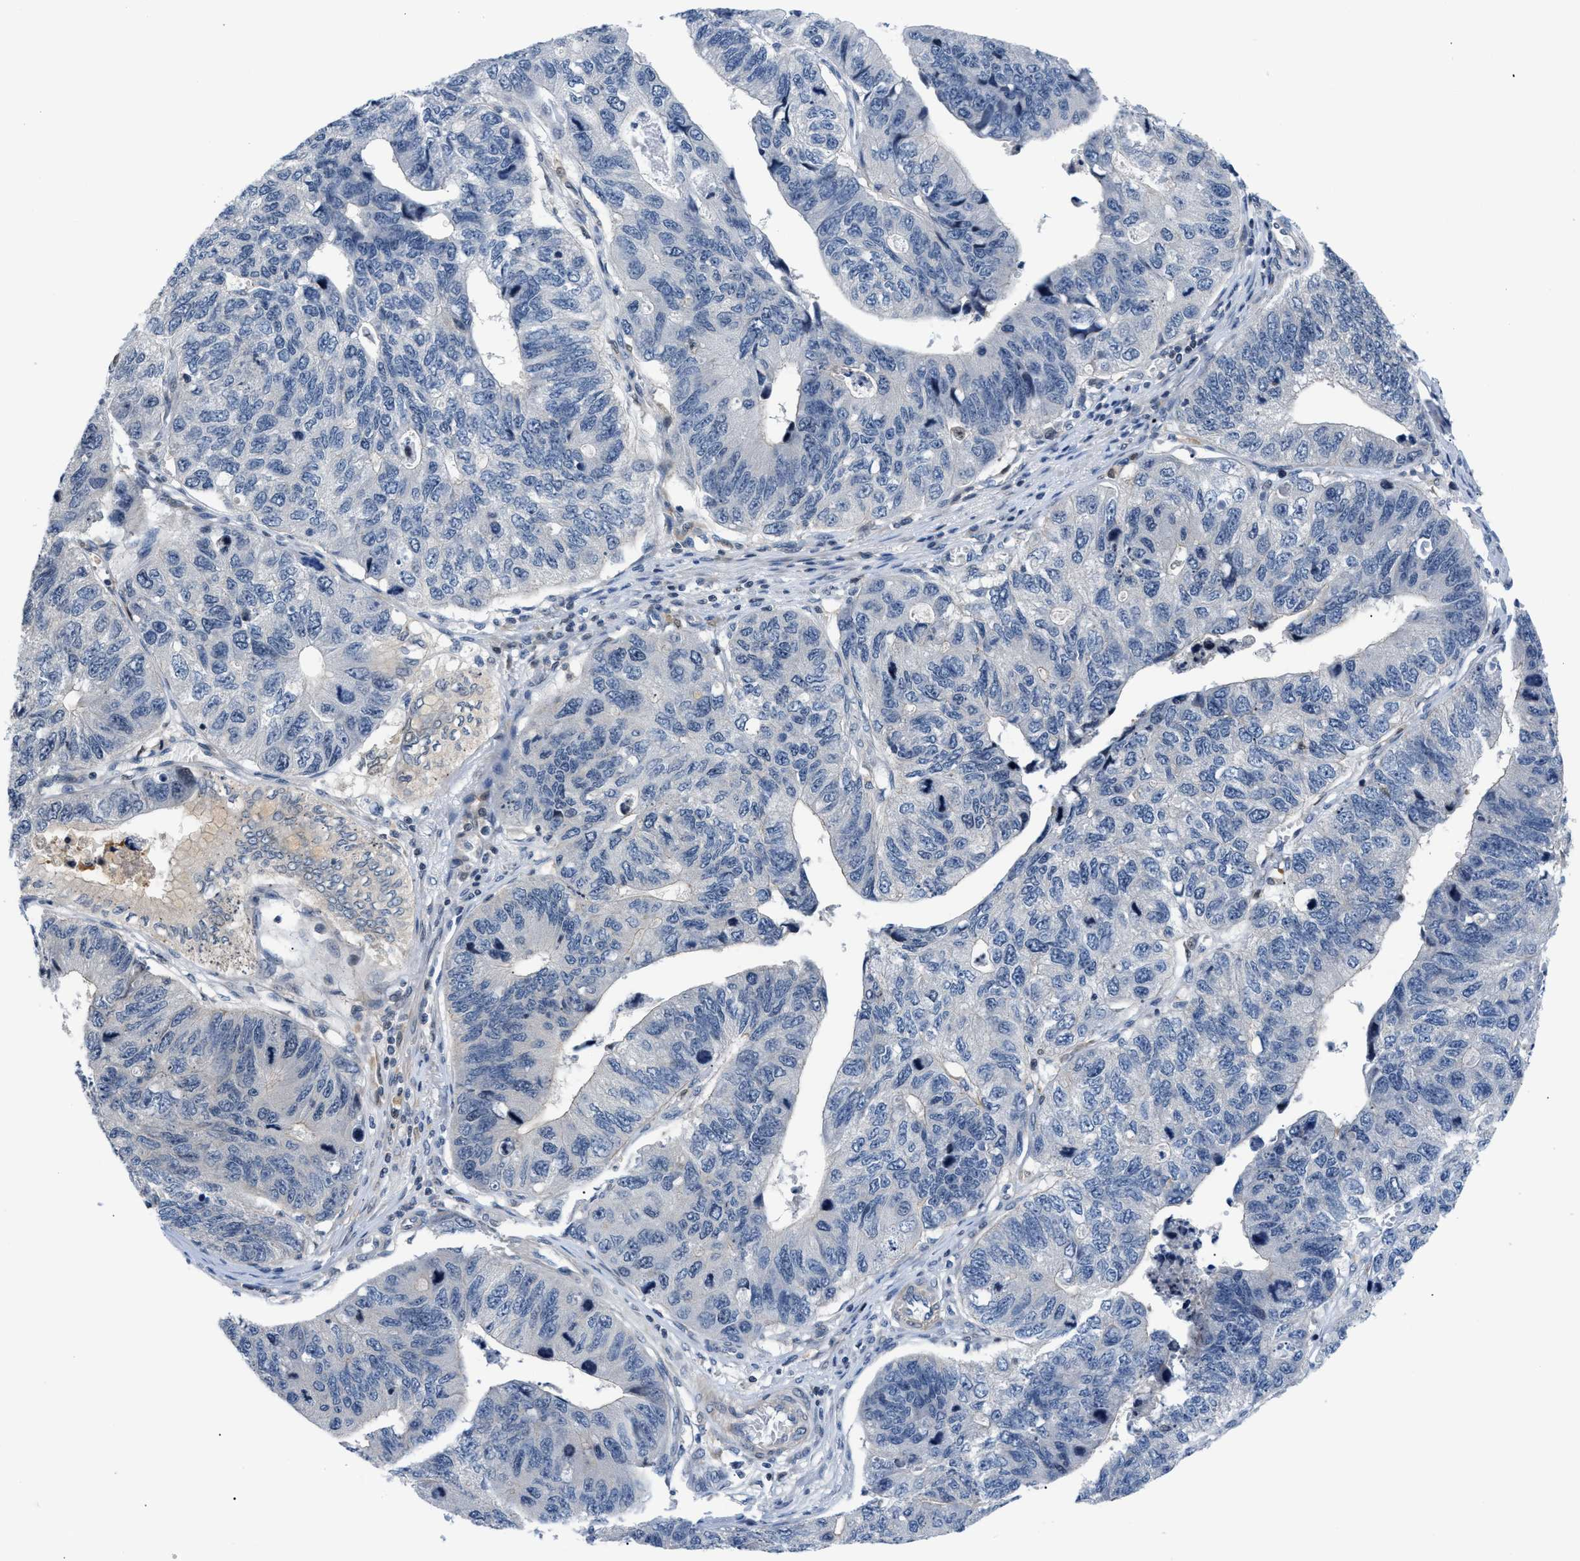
{"staining": {"intensity": "negative", "quantity": "none", "location": "none"}, "tissue": "stomach cancer", "cell_type": "Tumor cells", "image_type": "cancer", "snomed": [{"axis": "morphology", "description": "Adenocarcinoma, NOS"}, {"axis": "topography", "description": "Stomach"}], "caption": "Tumor cells are negative for brown protein staining in stomach cancer (adenocarcinoma).", "gene": "FDCSP", "patient": {"sex": "male", "age": 59}}